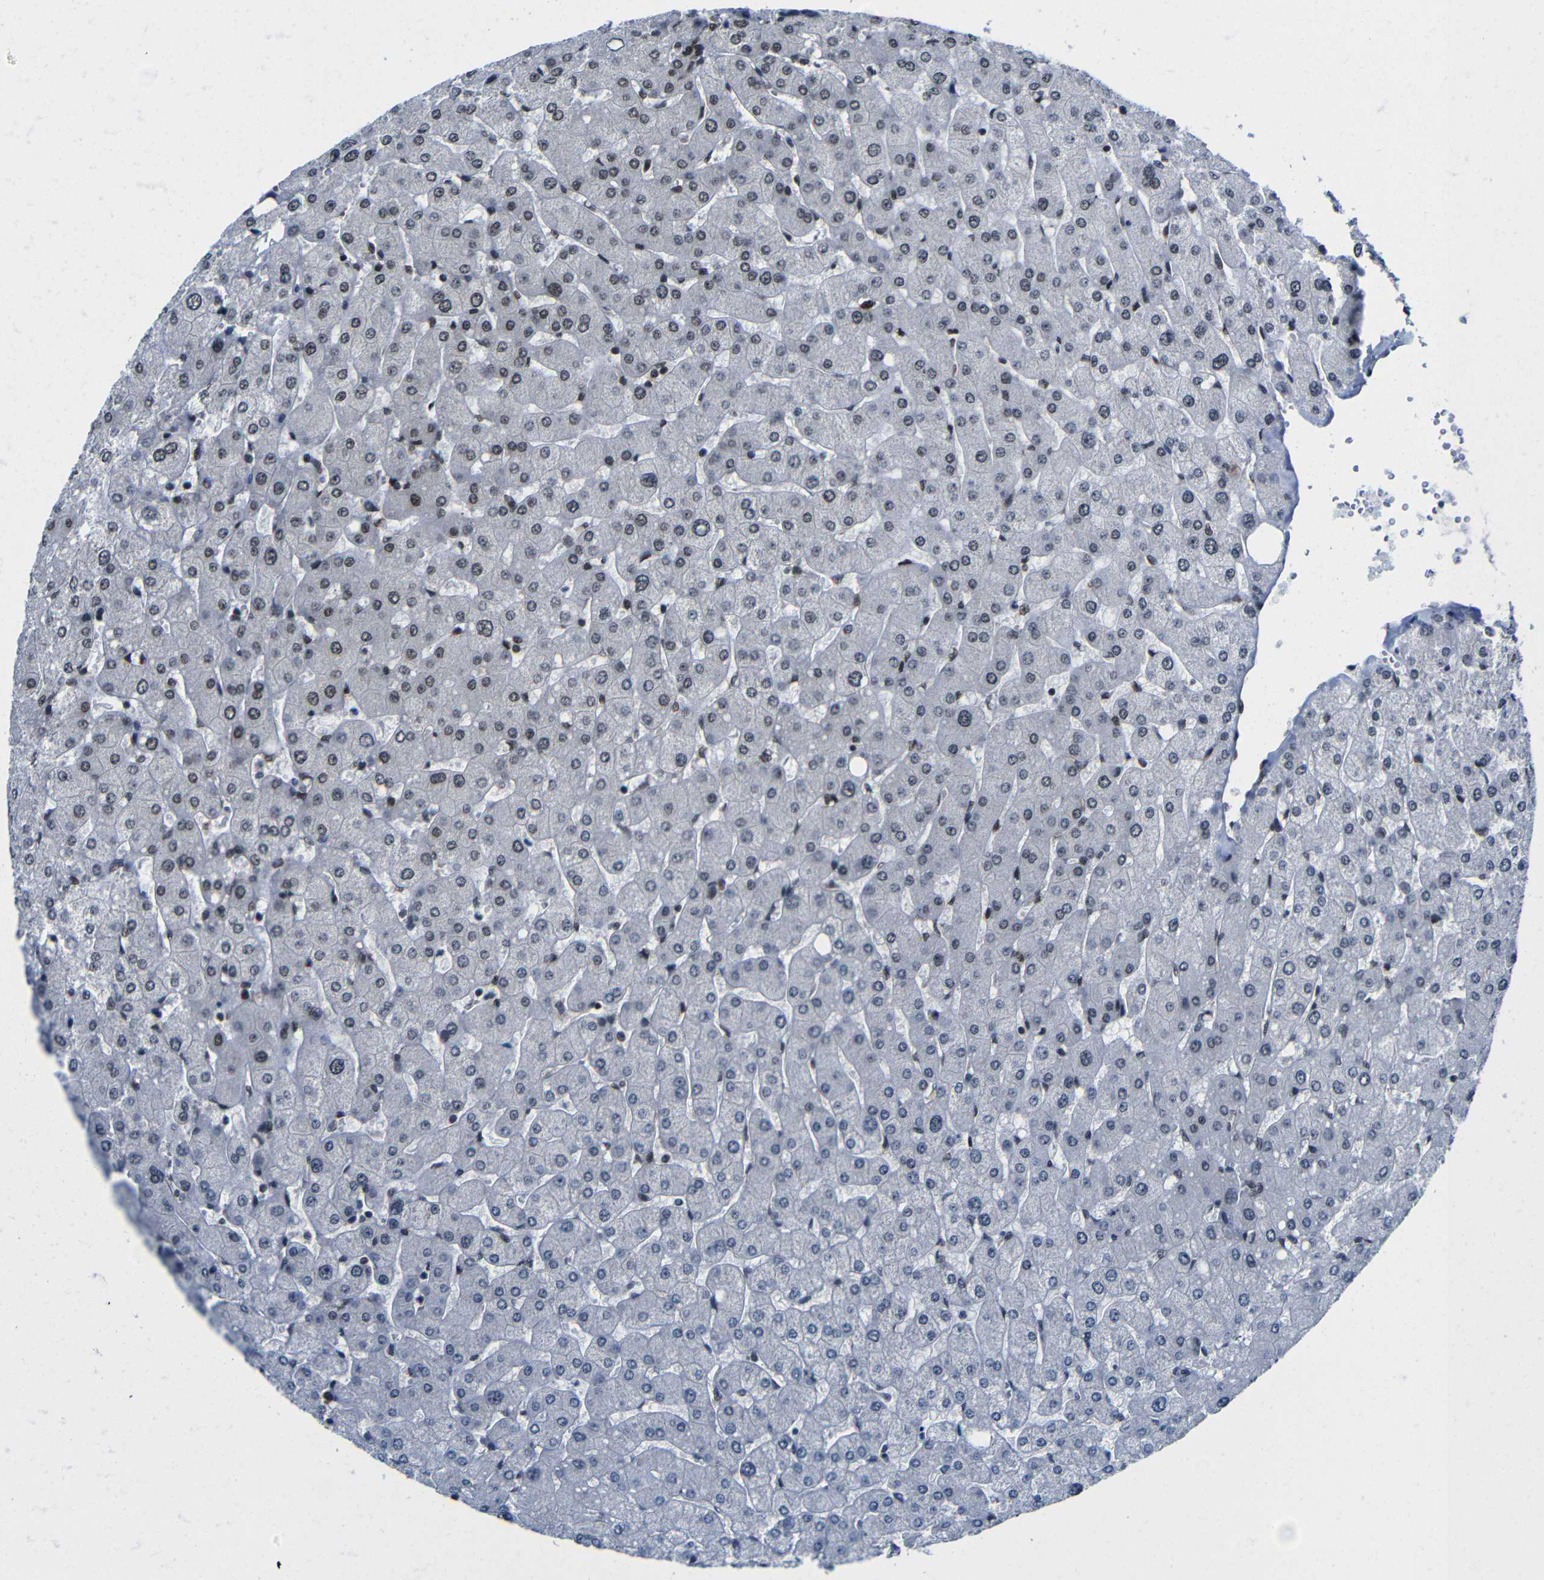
{"staining": {"intensity": "negative", "quantity": "none", "location": "none"}, "tissue": "liver", "cell_type": "Hepatocytes", "image_type": "normal", "snomed": [{"axis": "morphology", "description": "Normal tissue, NOS"}, {"axis": "topography", "description": "Liver"}], "caption": "A high-resolution micrograph shows immunohistochemistry (IHC) staining of benign liver, which displays no significant expression in hepatocytes. Nuclei are stained in blue.", "gene": "PTBP1", "patient": {"sex": "male", "age": 55}}